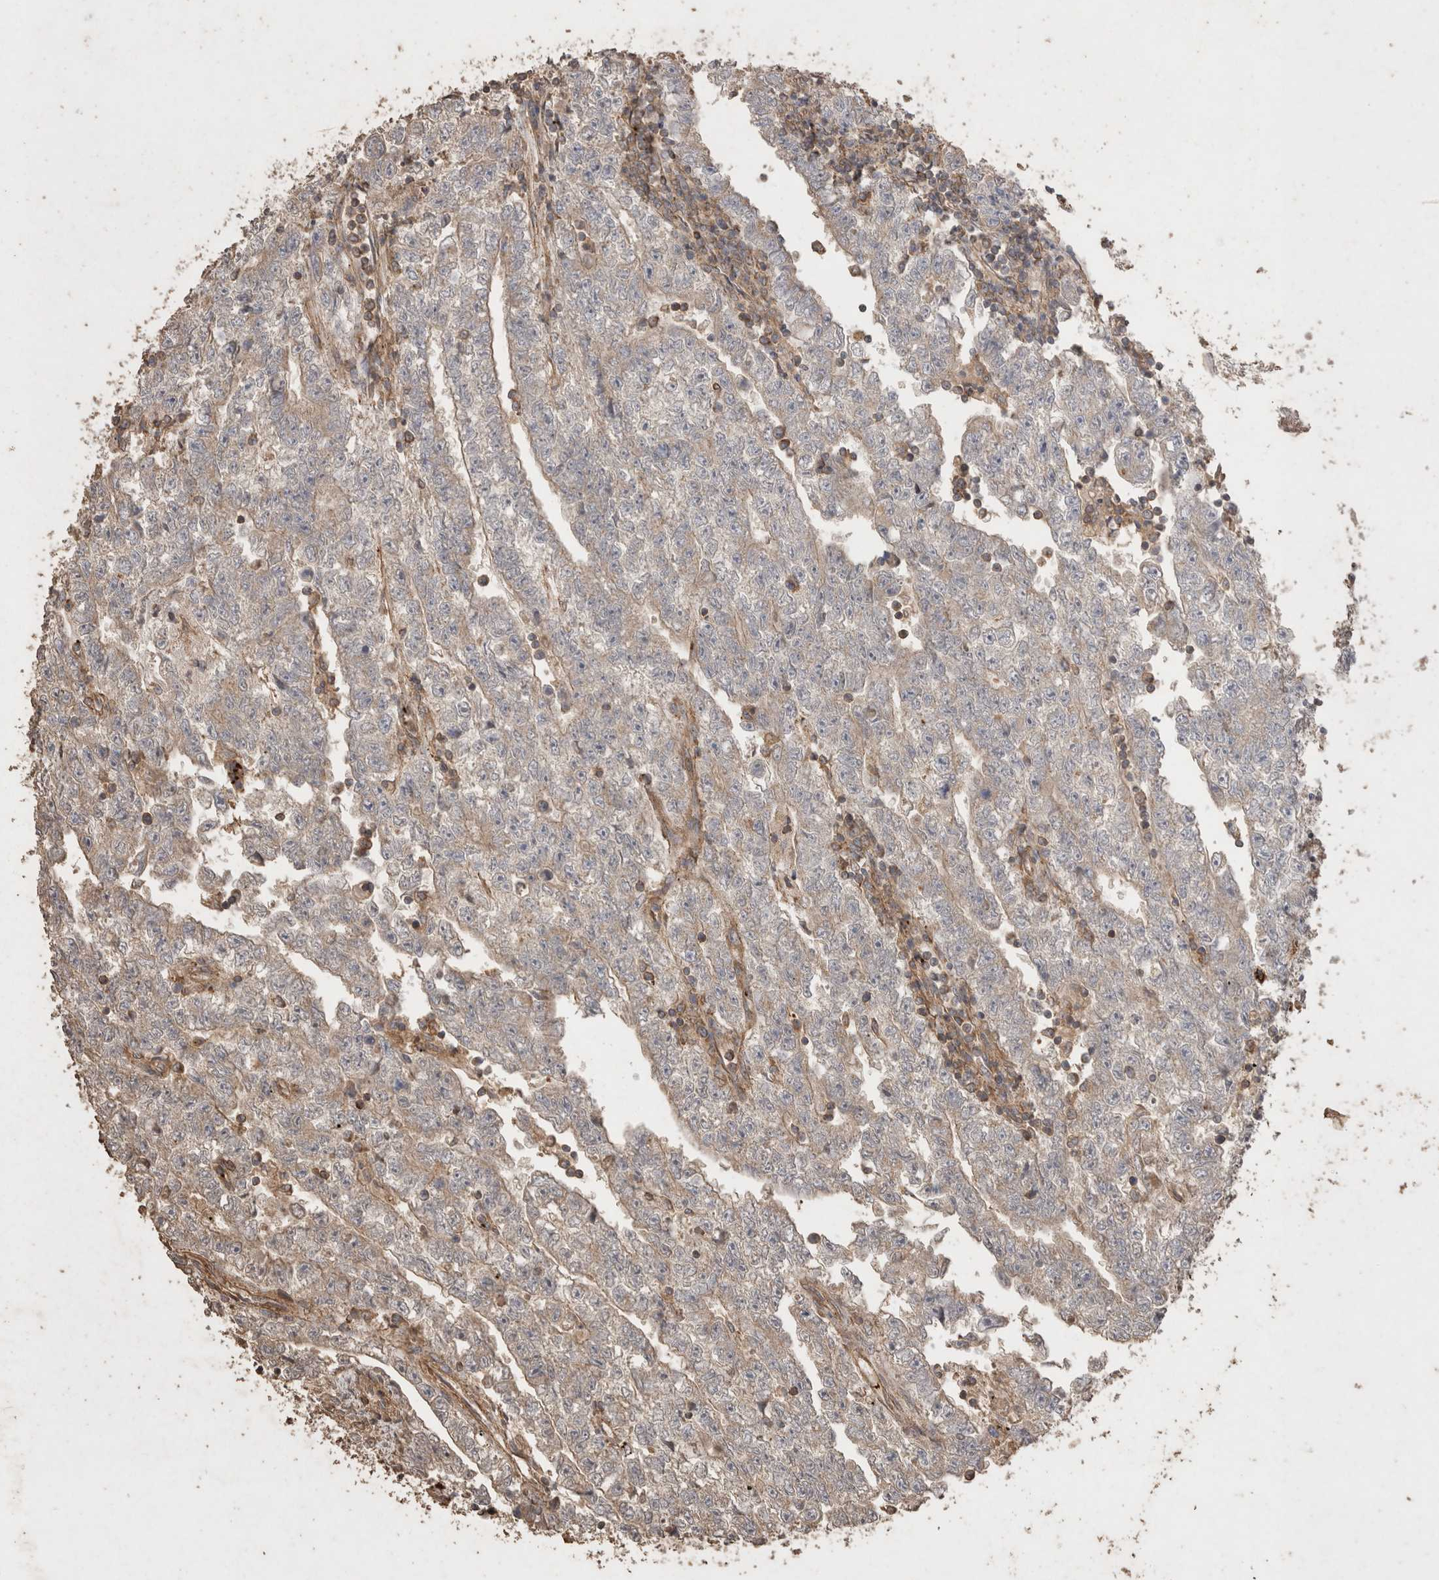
{"staining": {"intensity": "weak", "quantity": "<25%", "location": "cytoplasmic/membranous"}, "tissue": "testis cancer", "cell_type": "Tumor cells", "image_type": "cancer", "snomed": [{"axis": "morphology", "description": "Carcinoma, Embryonal, NOS"}, {"axis": "topography", "description": "Testis"}], "caption": "Tumor cells show no significant positivity in embryonal carcinoma (testis). (Stains: DAB immunohistochemistry (IHC) with hematoxylin counter stain, Microscopy: brightfield microscopy at high magnification).", "gene": "SNX31", "patient": {"sex": "male", "age": 25}}